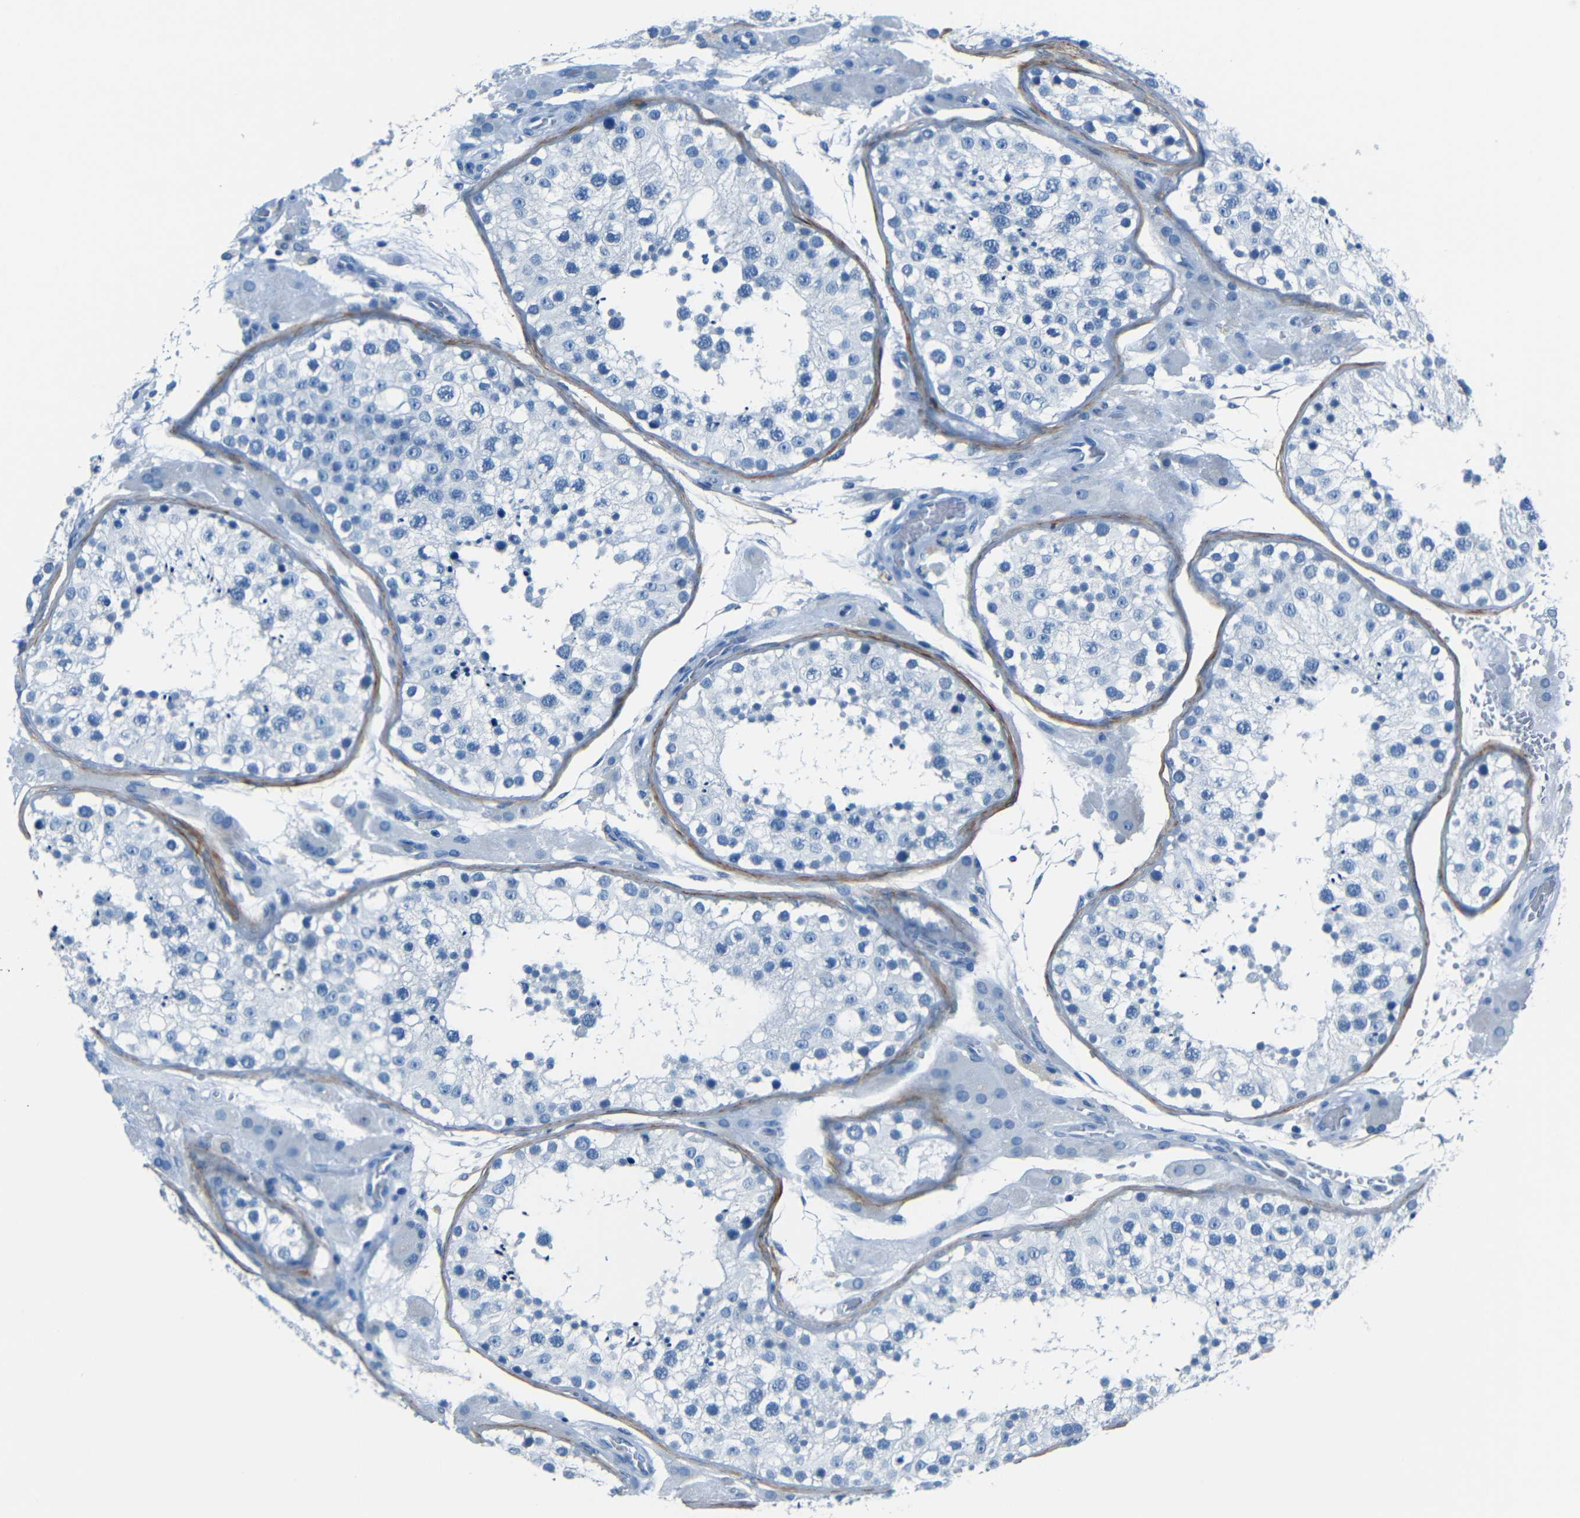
{"staining": {"intensity": "negative", "quantity": "none", "location": "none"}, "tissue": "testis", "cell_type": "Cells in seminiferous ducts", "image_type": "normal", "snomed": [{"axis": "morphology", "description": "Normal tissue, NOS"}, {"axis": "topography", "description": "Testis"}, {"axis": "topography", "description": "Epididymis"}], "caption": "Benign testis was stained to show a protein in brown. There is no significant staining in cells in seminiferous ducts. (Stains: DAB (3,3'-diaminobenzidine) IHC with hematoxylin counter stain, Microscopy: brightfield microscopy at high magnification).", "gene": "FBN2", "patient": {"sex": "male", "age": 26}}